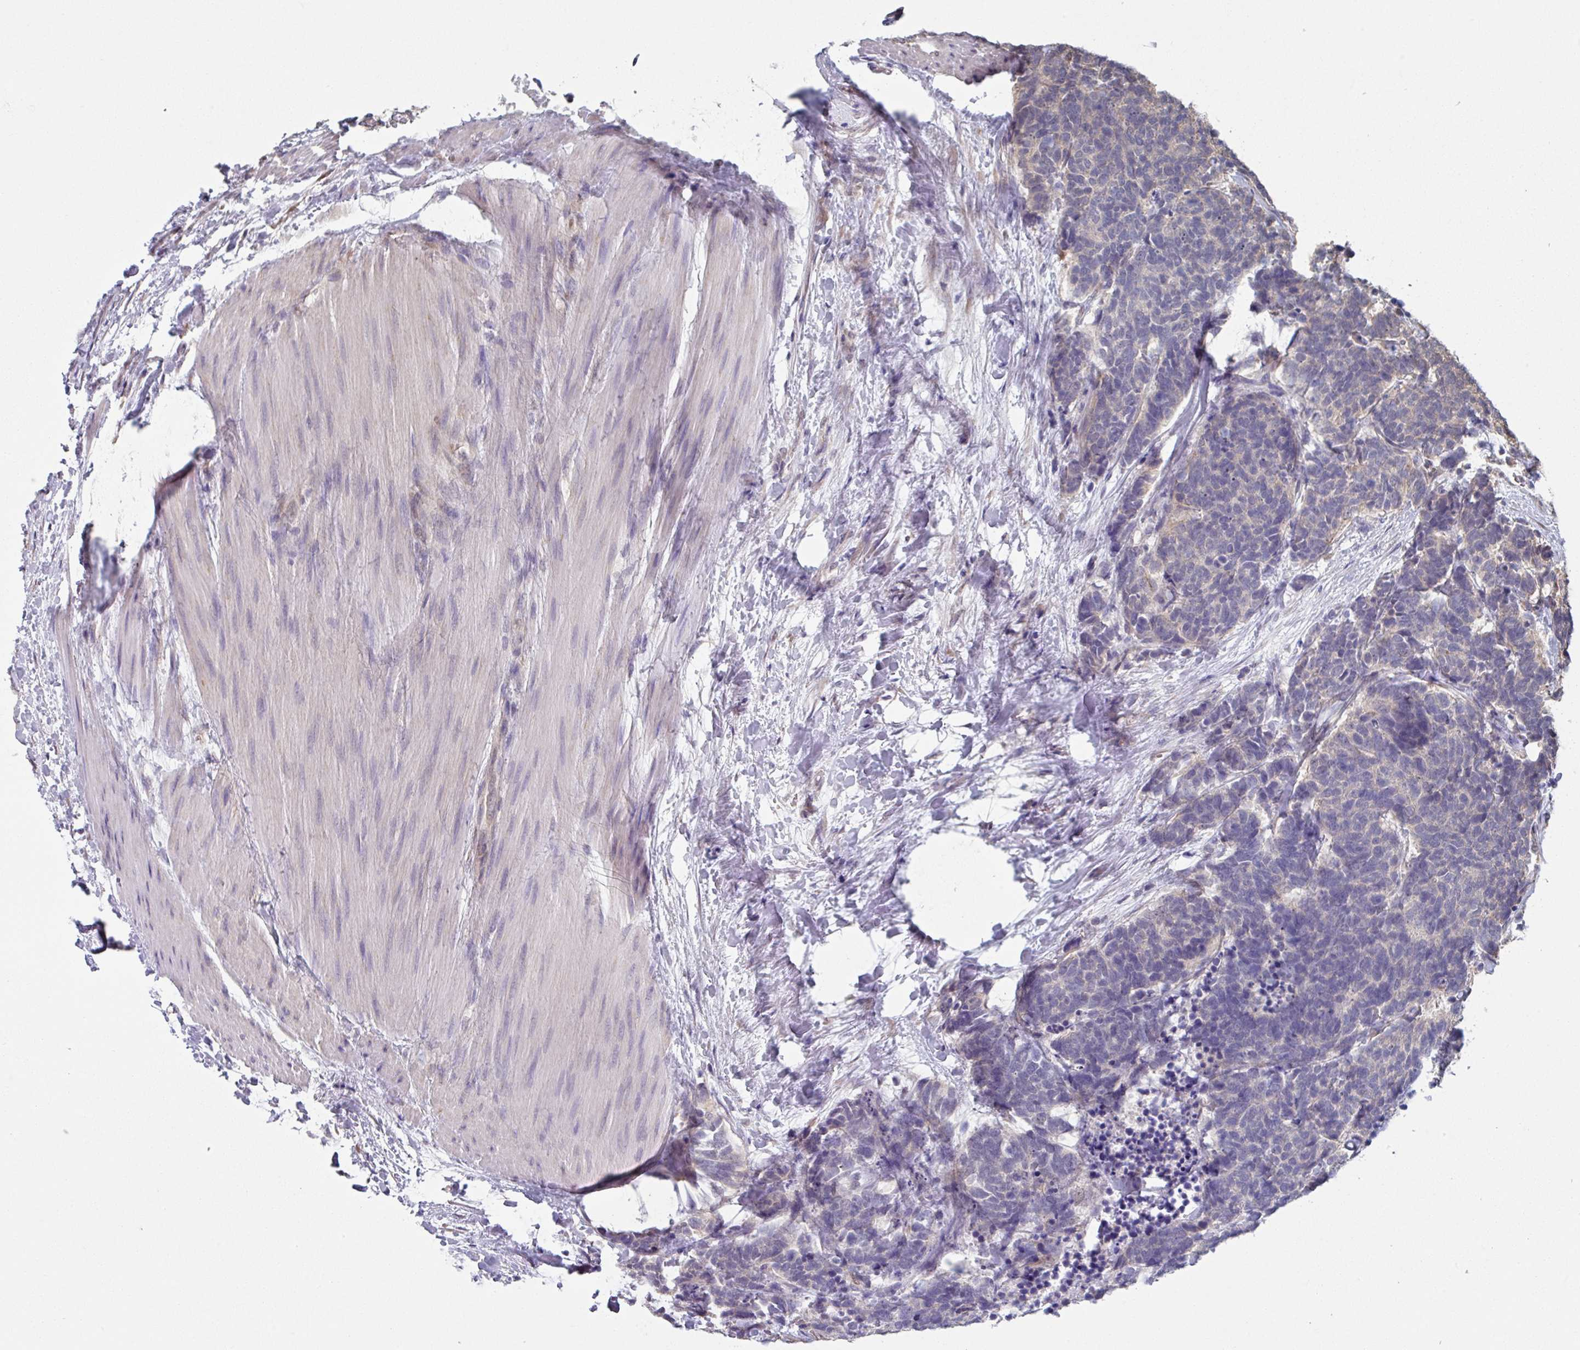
{"staining": {"intensity": "negative", "quantity": "none", "location": "none"}, "tissue": "carcinoid", "cell_type": "Tumor cells", "image_type": "cancer", "snomed": [{"axis": "morphology", "description": "Carcinoma, NOS"}, {"axis": "morphology", "description": "Carcinoid, malignant, NOS"}, {"axis": "topography", "description": "Urinary bladder"}], "caption": "Immunohistochemical staining of malignant carcinoid displays no significant expression in tumor cells.", "gene": "TMED5", "patient": {"sex": "male", "age": 57}}